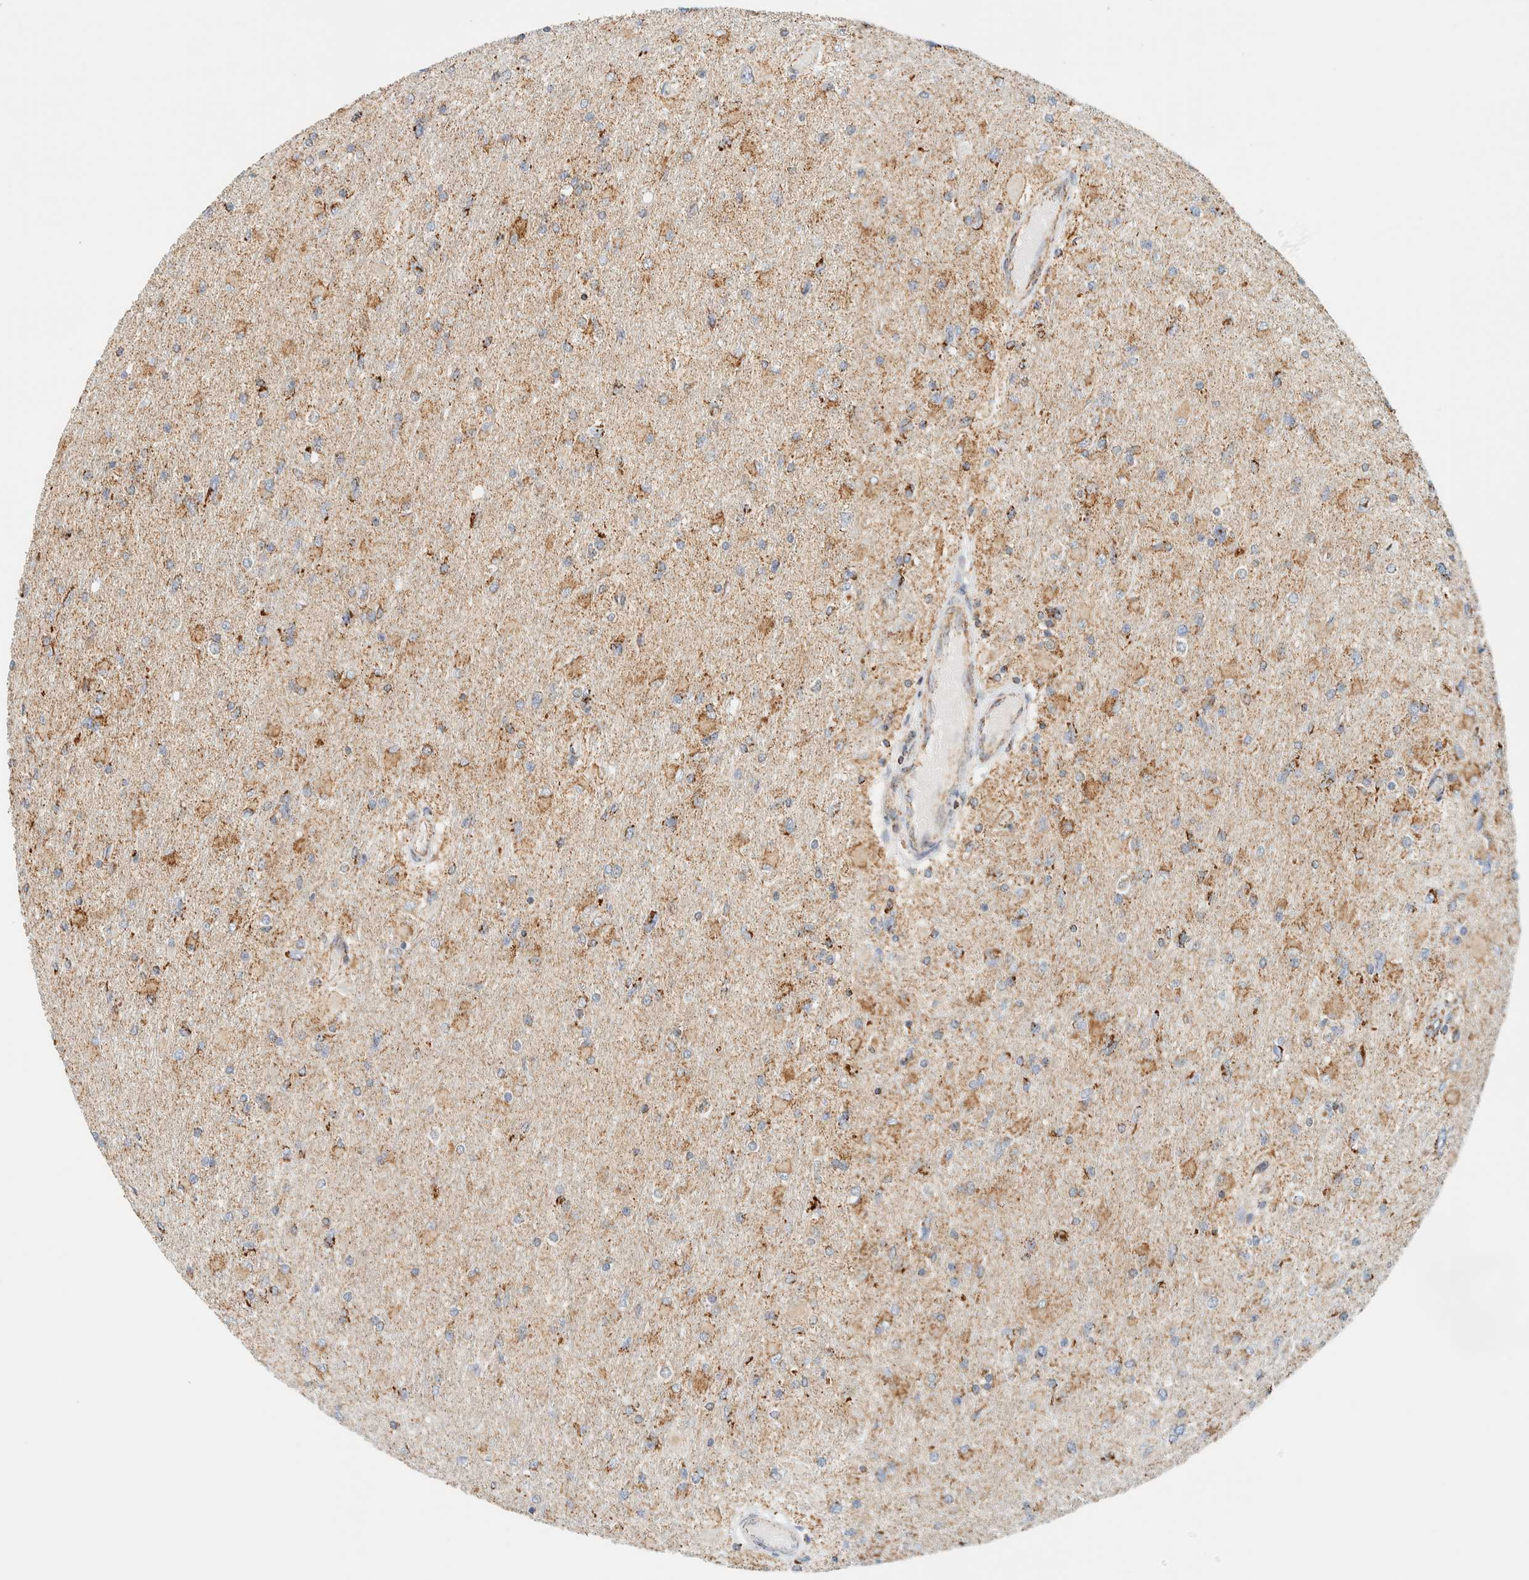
{"staining": {"intensity": "moderate", "quantity": "25%-75%", "location": "cytoplasmic/membranous"}, "tissue": "glioma", "cell_type": "Tumor cells", "image_type": "cancer", "snomed": [{"axis": "morphology", "description": "Glioma, malignant, High grade"}, {"axis": "topography", "description": "Cerebral cortex"}], "caption": "A medium amount of moderate cytoplasmic/membranous expression is identified in about 25%-75% of tumor cells in malignant glioma (high-grade) tissue. The protein is shown in brown color, while the nuclei are stained blue.", "gene": "KIFAP3", "patient": {"sex": "female", "age": 36}}